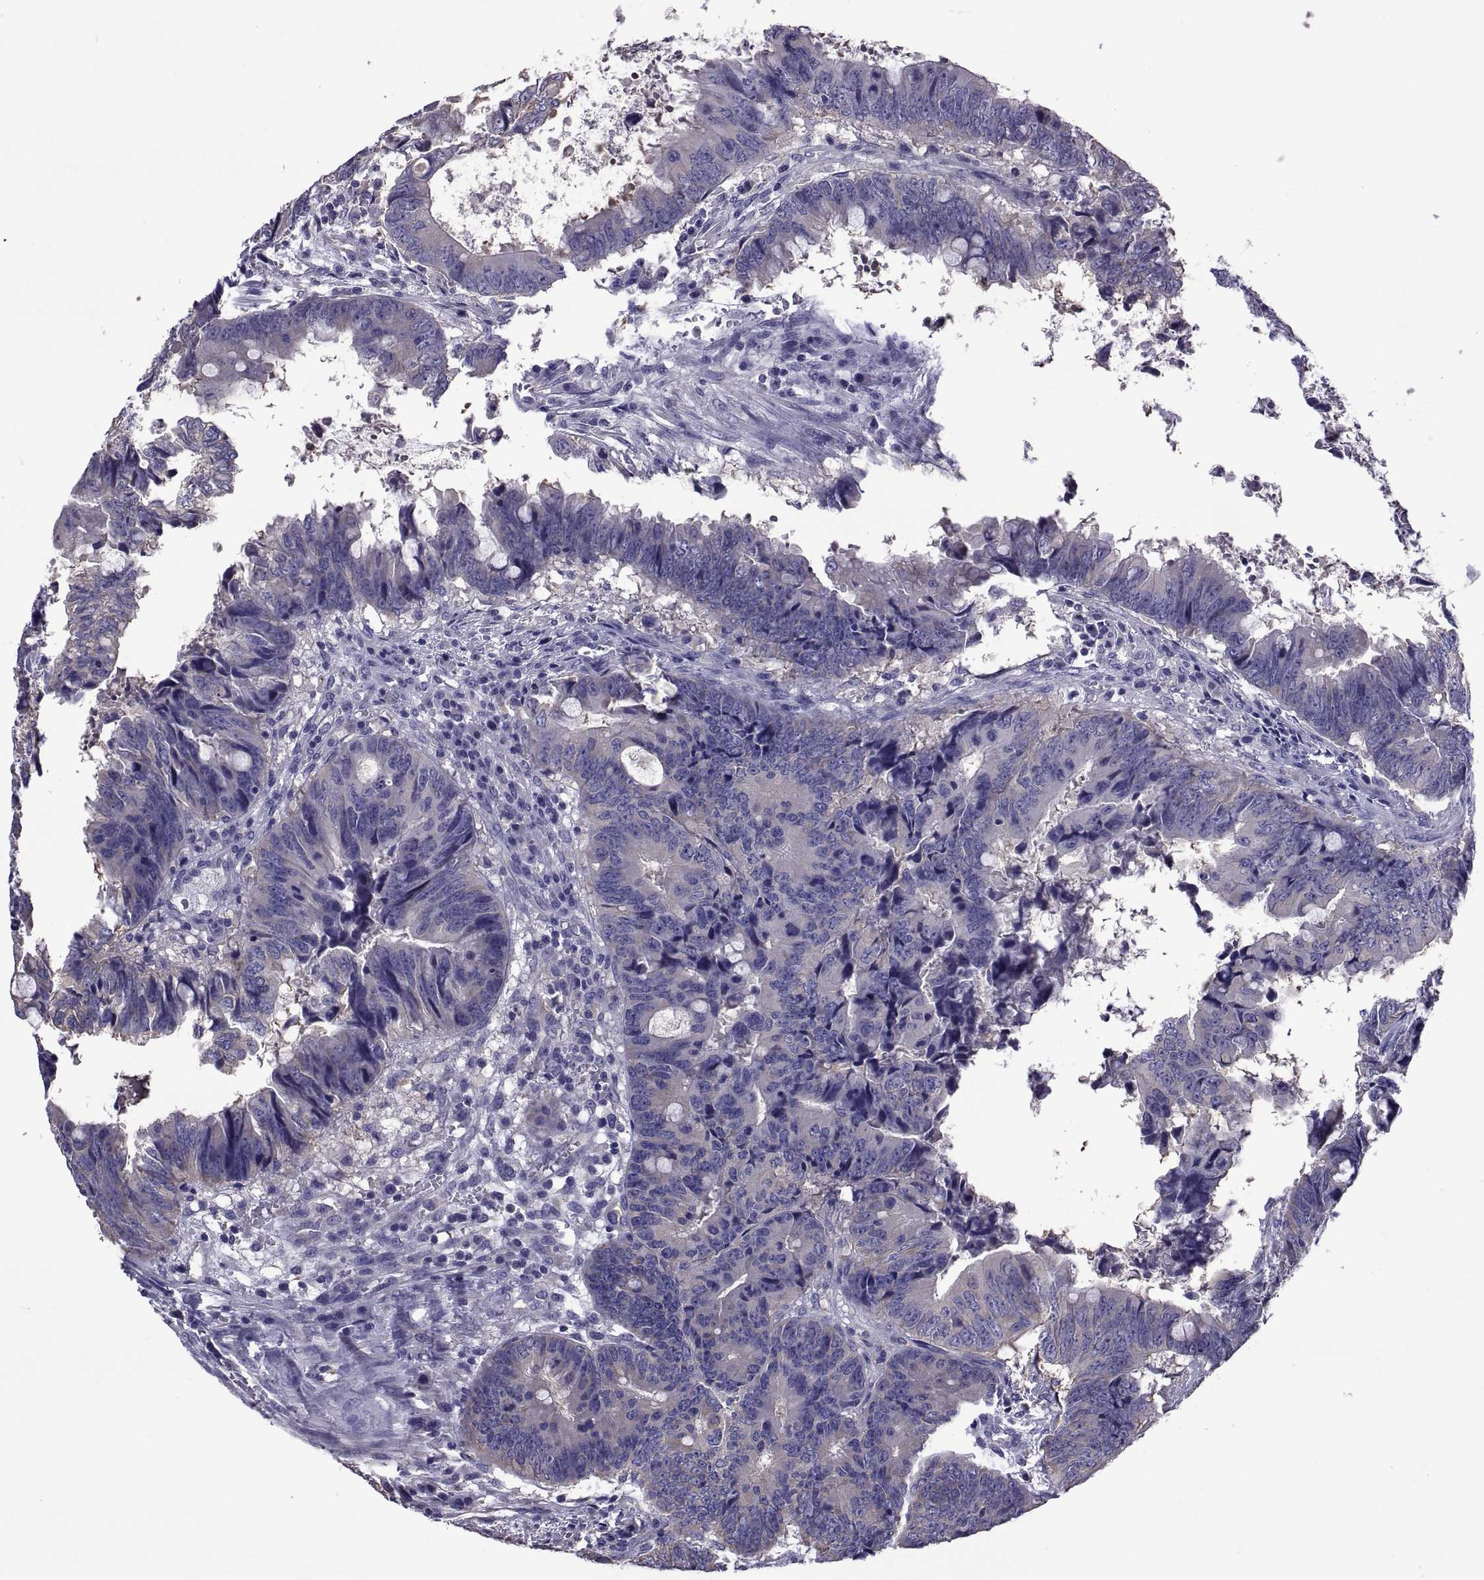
{"staining": {"intensity": "negative", "quantity": "none", "location": "none"}, "tissue": "colorectal cancer", "cell_type": "Tumor cells", "image_type": "cancer", "snomed": [{"axis": "morphology", "description": "Adenocarcinoma, NOS"}, {"axis": "topography", "description": "Colon"}], "caption": "Immunohistochemistry image of neoplastic tissue: human colorectal cancer stained with DAB demonstrates no significant protein expression in tumor cells.", "gene": "TMC3", "patient": {"sex": "female", "age": 82}}